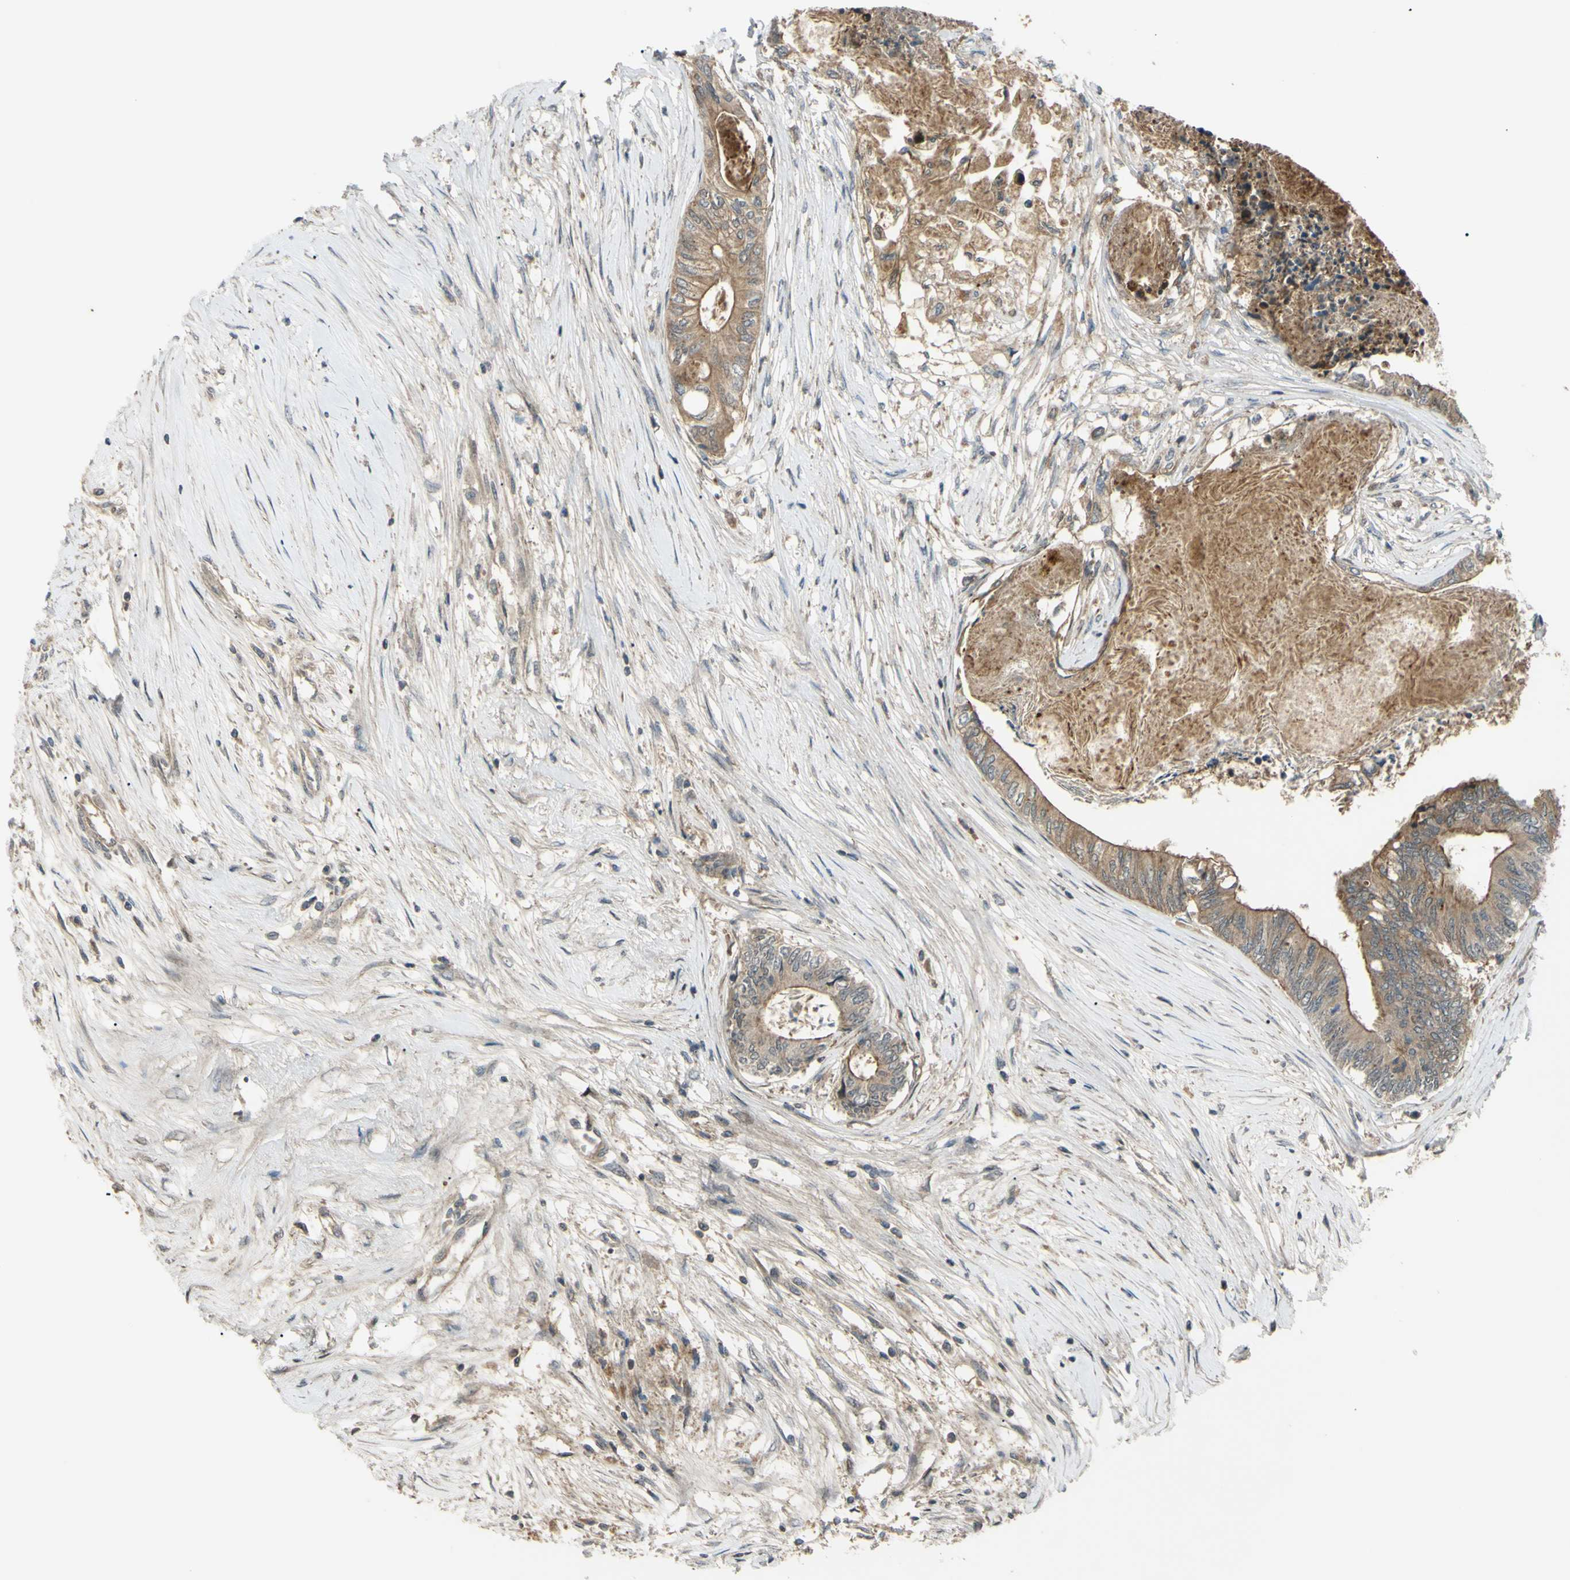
{"staining": {"intensity": "moderate", "quantity": ">75%", "location": "cytoplasmic/membranous"}, "tissue": "colorectal cancer", "cell_type": "Tumor cells", "image_type": "cancer", "snomed": [{"axis": "morphology", "description": "Adenocarcinoma, NOS"}, {"axis": "topography", "description": "Rectum"}], "caption": "Colorectal cancer stained with a brown dye shows moderate cytoplasmic/membranous positive positivity in approximately >75% of tumor cells.", "gene": "FLII", "patient": {"sex": "male", "age": 63}}